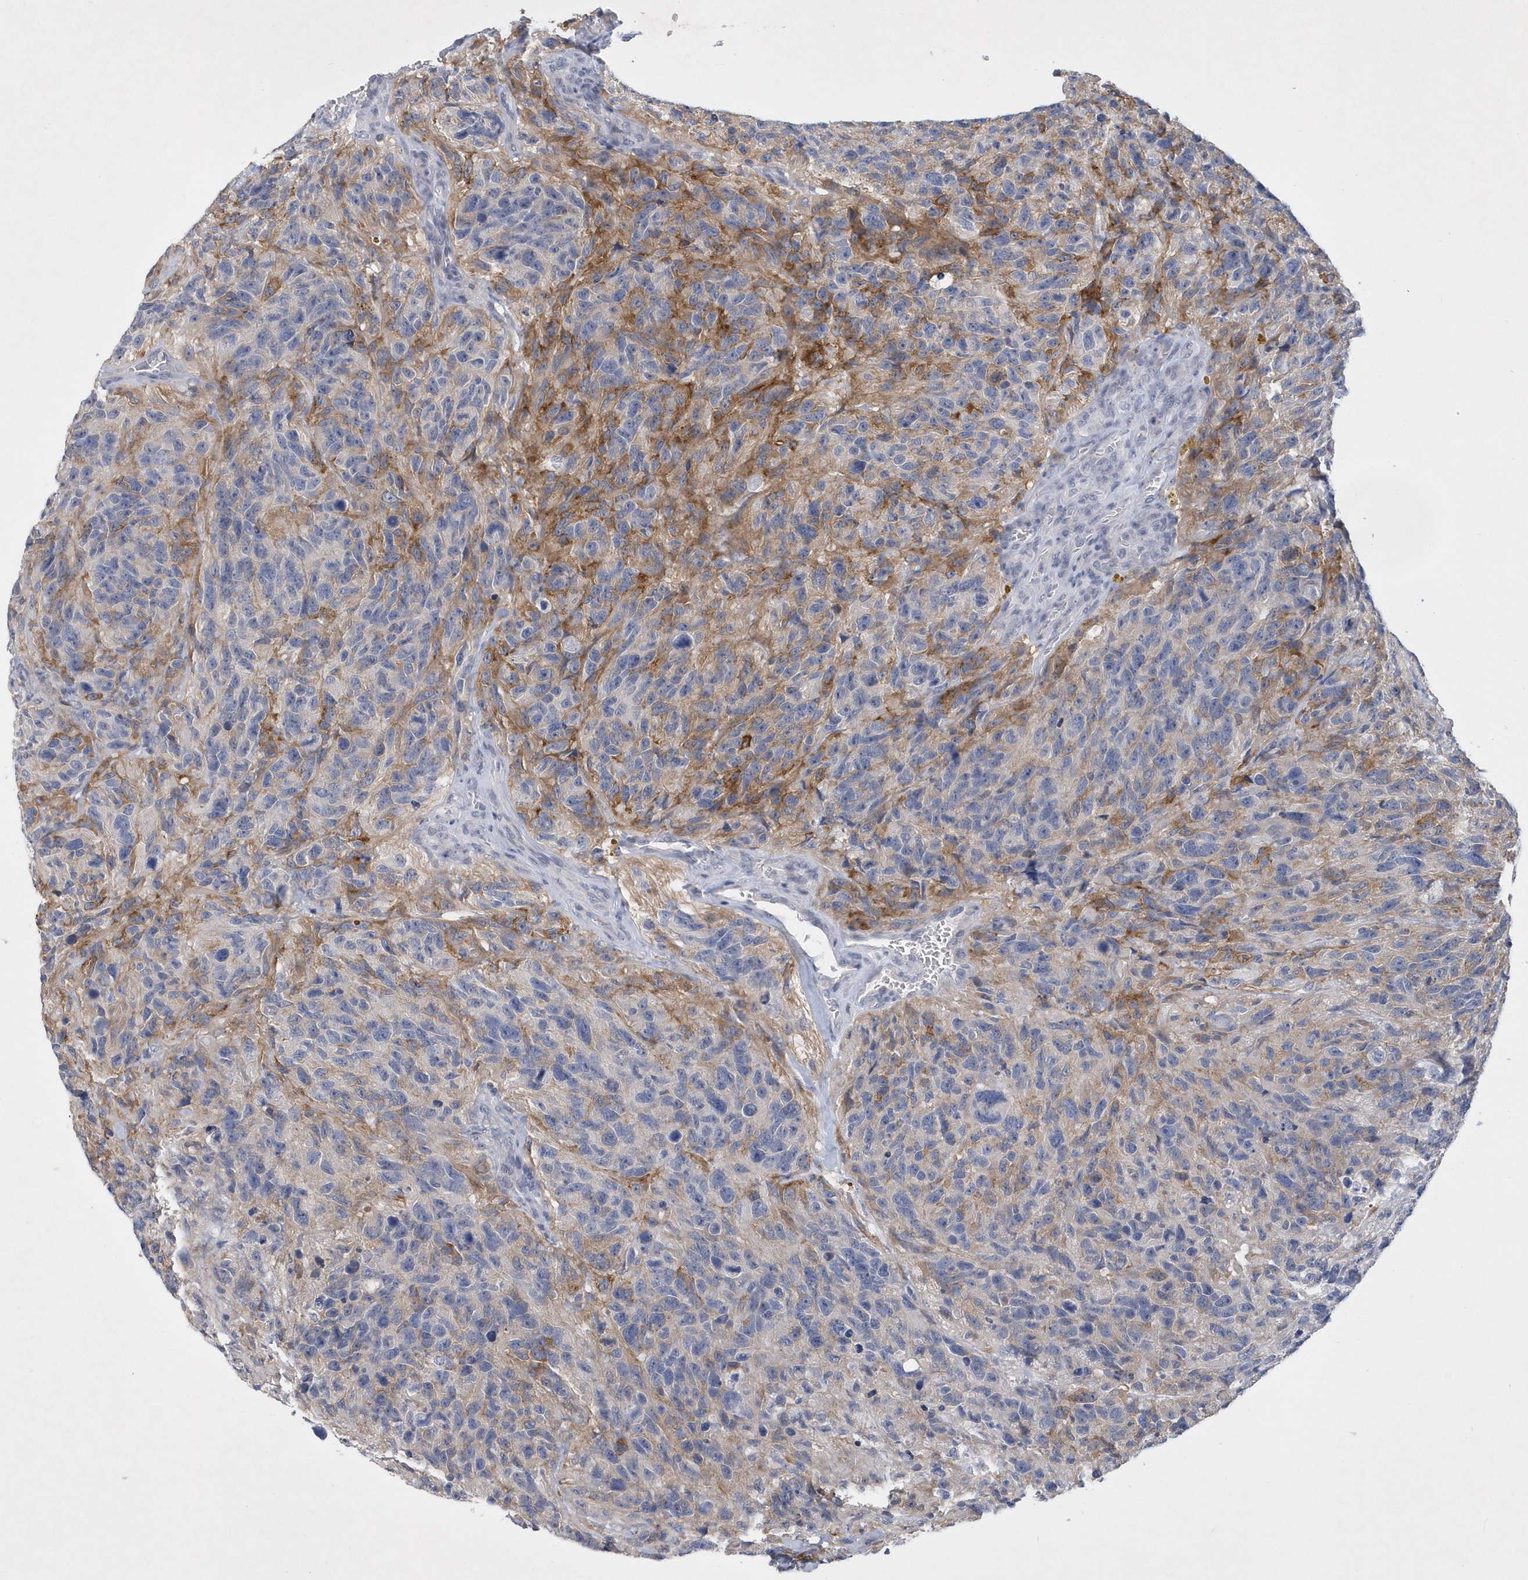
{"staining": {"intensity": "moderate", "quantity": "<25%", "location": "cytoplasmic/membranous"}, "tissue": "glioma", "cell_type": "Tumor cells", "image_type": "cancer", "snomed": [{"axis": "morphology", "description": "Glioma, malignant, High grade"}, {"axis": "topography", "description": "Brain"}], "caption": "Immunohistochemical staining of human glioma reveals moderate cytoplasmic/membranous protein positivity in about <25% of tumor cells.", "gene": "SRGAP3", "patient": {"sex": "male", "age": 69}}